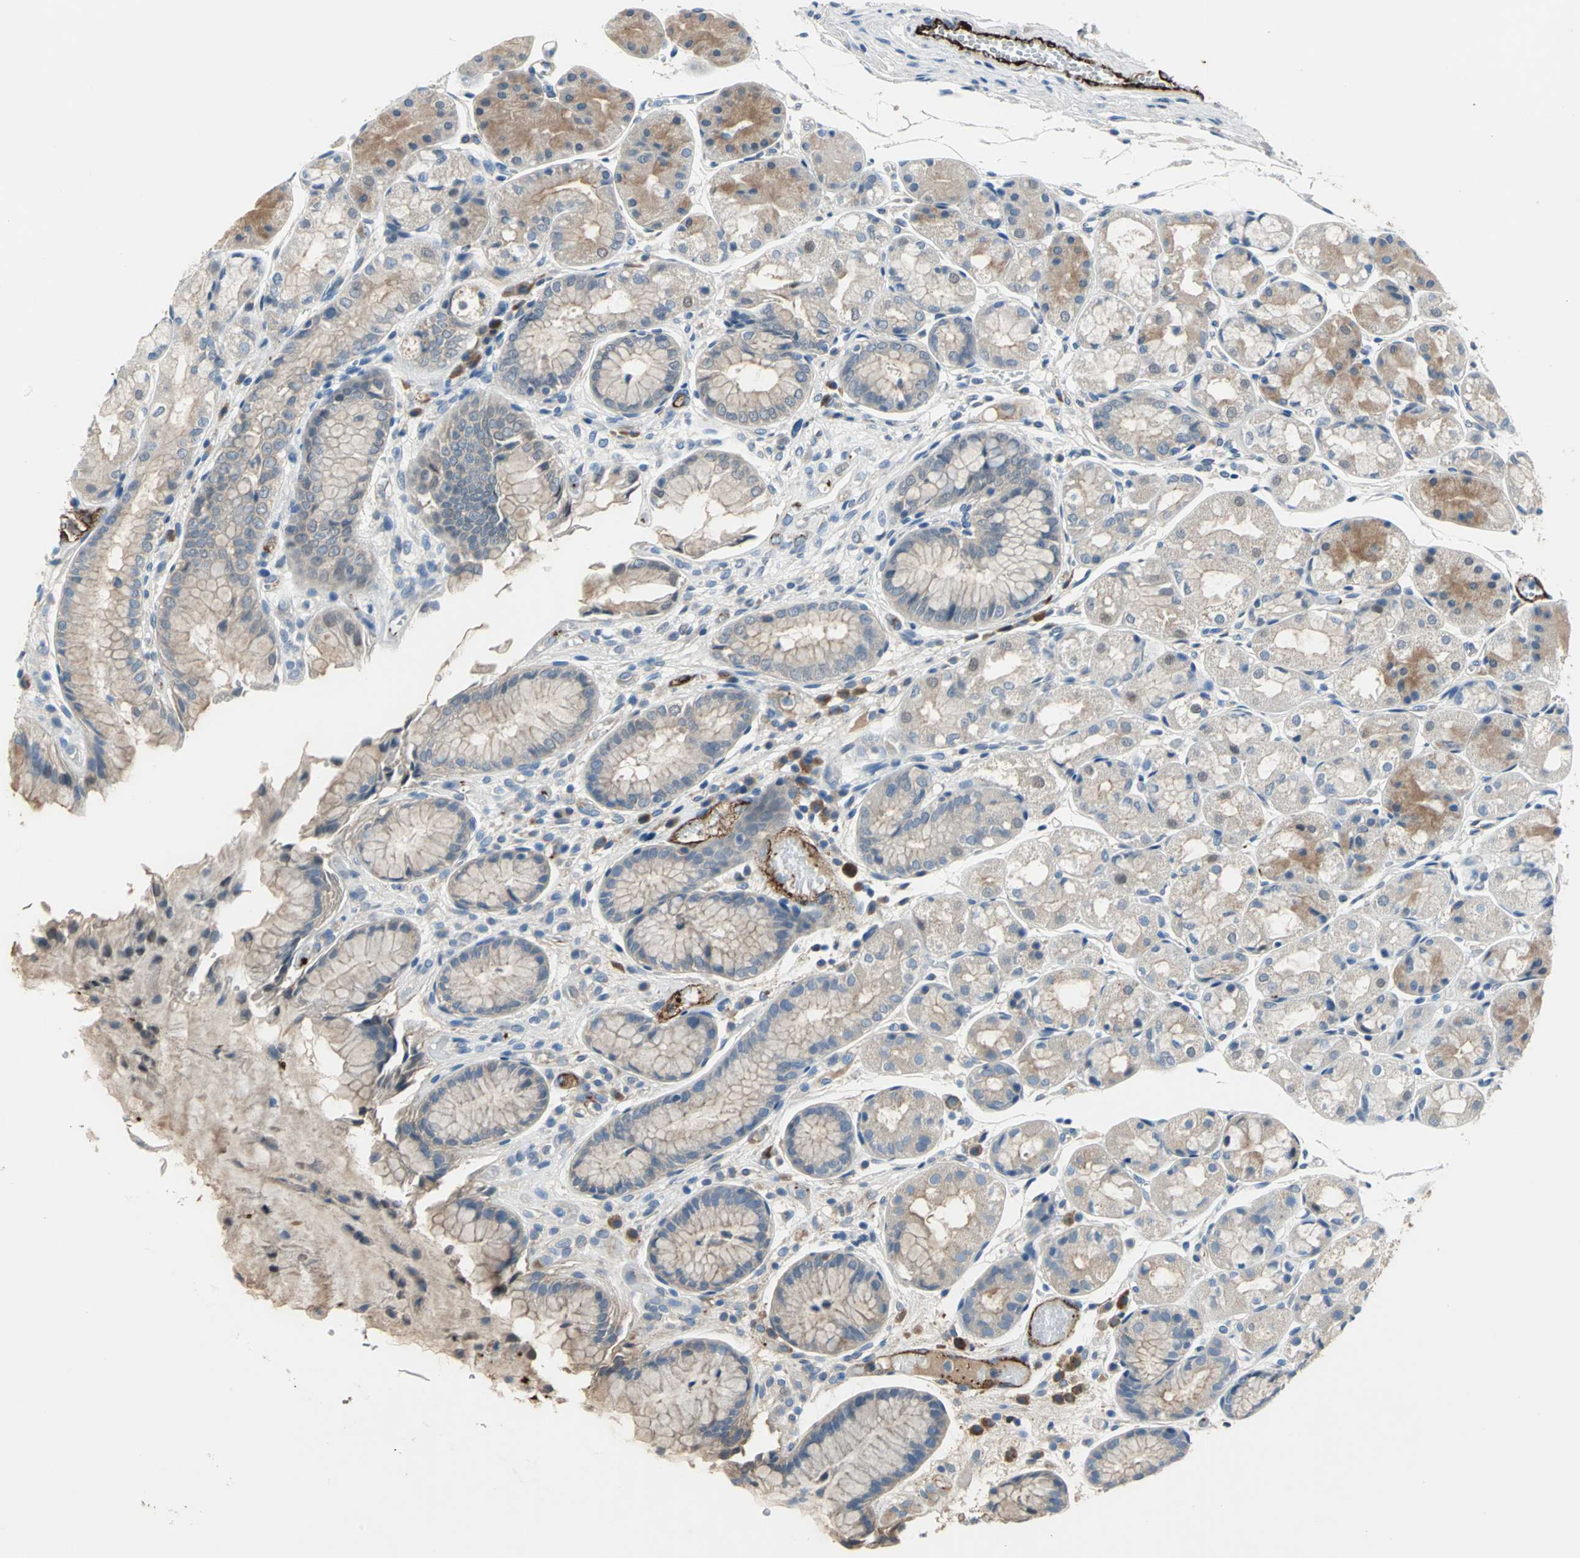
{"staining": {"intensity": "strong", "quantity": ">75%", "location": "cytoplasmic/membranous"}, "tissue": "stomach", "cell_type": "Glandular cells", "image_type": "normal", "snomed": [{"axis": "morphology", "description": "Normal tissue, NOS"}, {"axis": "topography", "description": "Stomach, upper"}], "caption": "A micrograph of human stomach stained for a protein exhibits strong cytoplasmic/membranous brown staining in glandular cells. Using DAB (3,3'-diaminobenzidine) (brown) and hematoxylin (blue) stains, captured at high magnification using brightfield microscopy.", "gene": "SELP", "patient": {"sex": "male", "age": 72}}